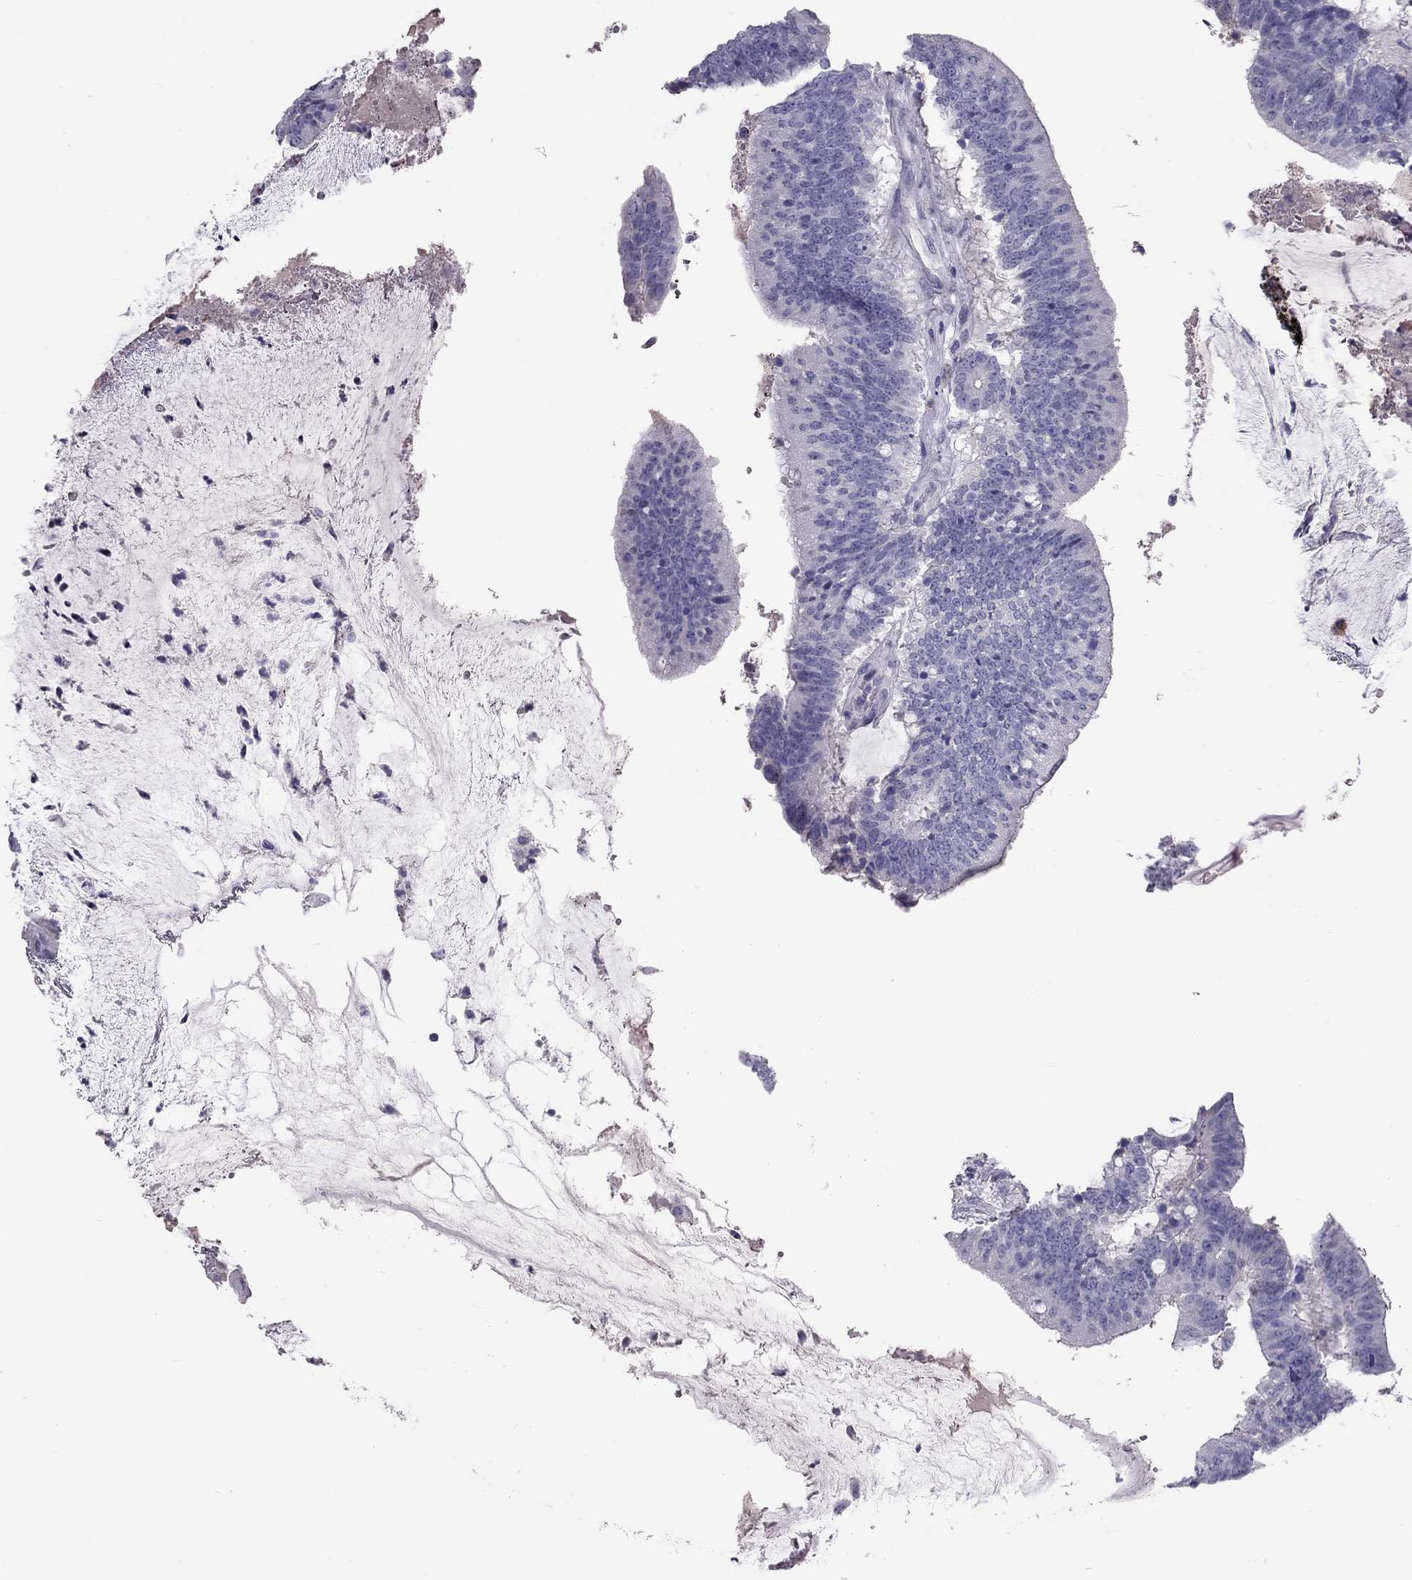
{"staining": {"intensity": "negative", "quantity": "none", "location": "none"}, "tissue": "colorectal cancer", "cell_type": "Tumor cells", "image_type": "cancer", "snomed": [{"axis": "morphology", "description": "Adenocarcinoma, NOS"}, {"axis": "topography", "description": "Colon"}], "caption": "This is a image of immunohistochemistry (IHC) staining of colorectal cancer (adenocarcinoma), which shows no staining in tumor cells.", "gene": "IL17REL", "patient": {"sex": "female", "age": 43}}